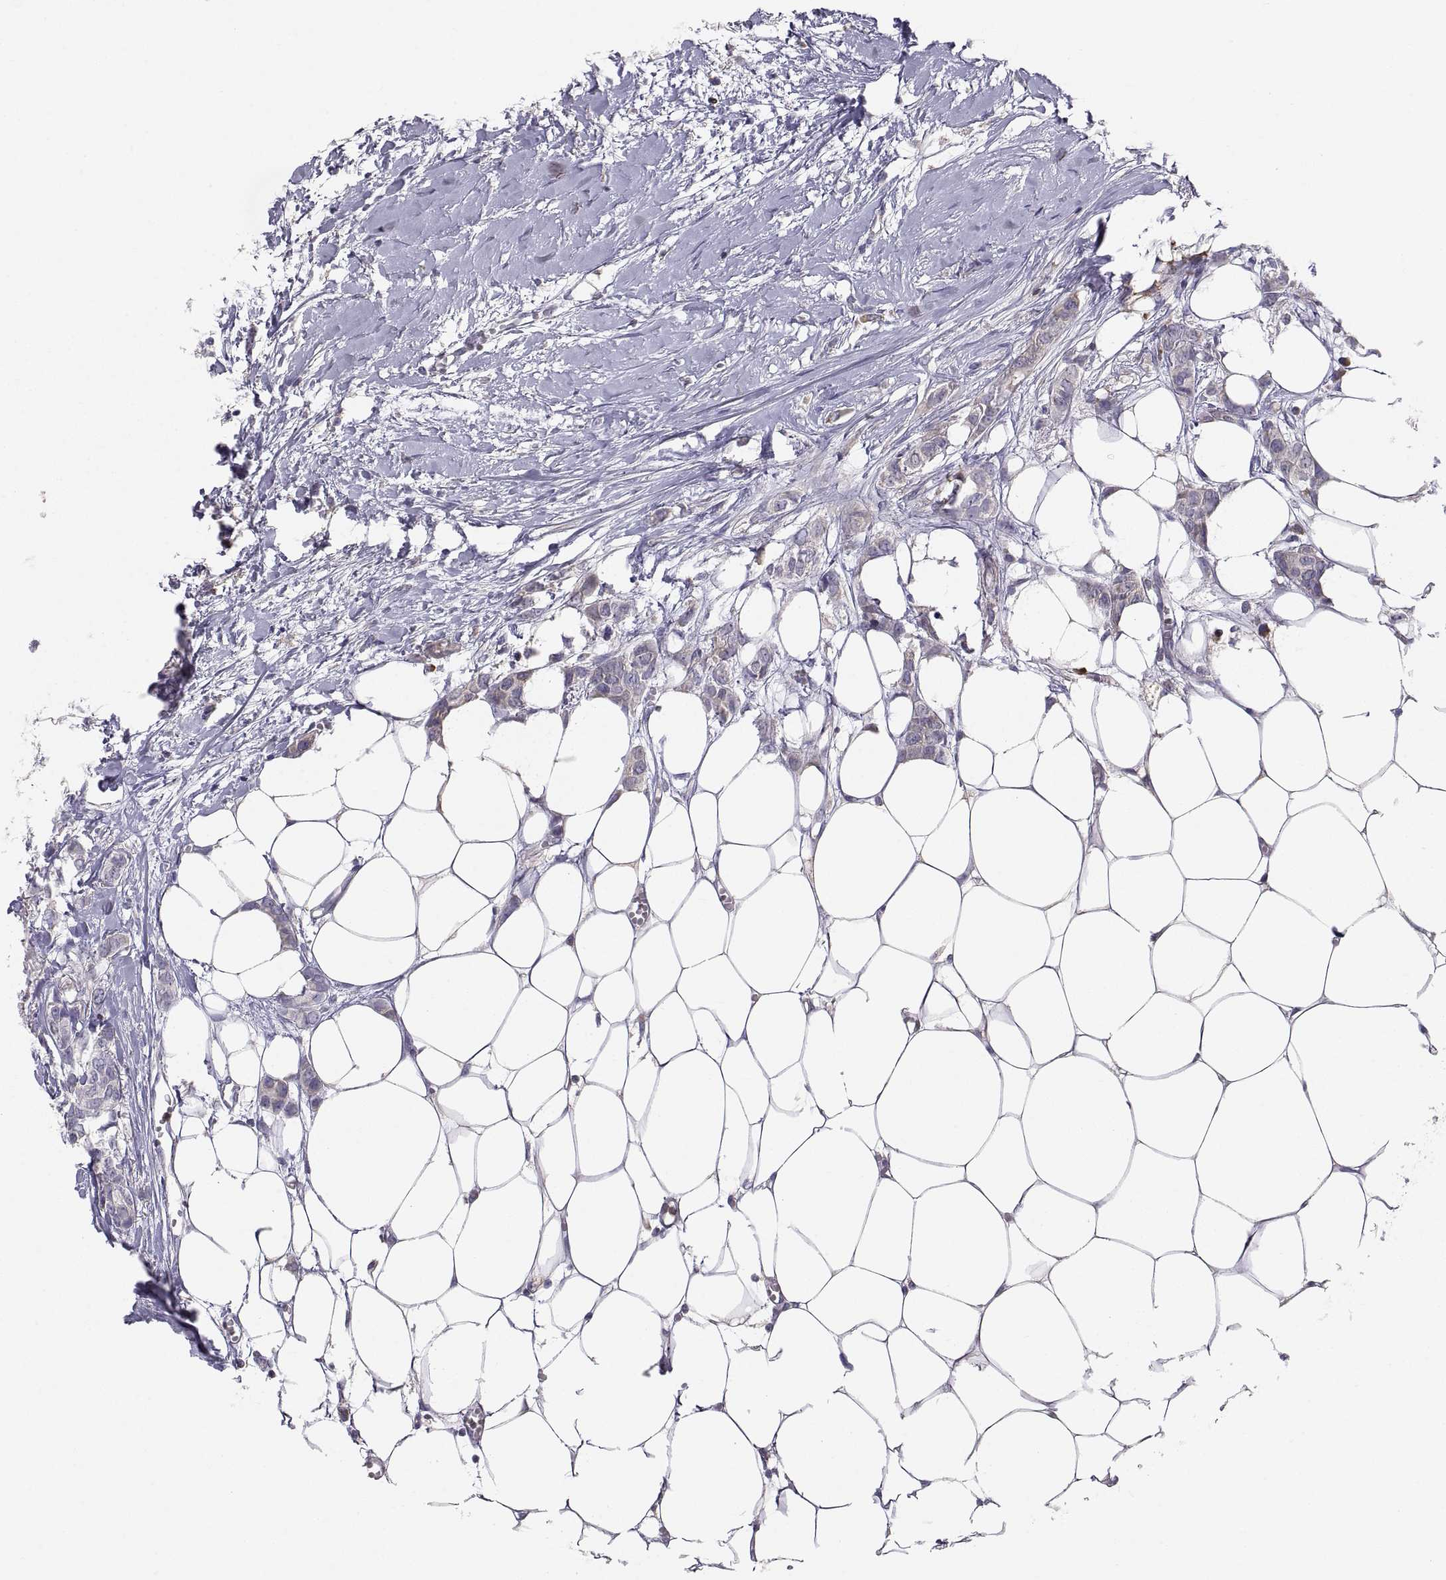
{"staining": {"intensity": "negative", "quantity": "none", "location": "none"}, "tissue": "breast cancer", "cell_type": "Tumor cells", "image_type": "cancer", "snomed": [{"axis": "morphology", "description": "Duct carcinoma"}, {"axis": "topography", "description": "Breast"}], "caption": "This histopathology image is of breast invasive ductal carcinoma stained with IHC to label a protein in brown with the nuclei are counter-stained blue. There is no positivity in tumor cells.", "gene": "ERO1A", "patient": {"sex": "female", "age": 85}}